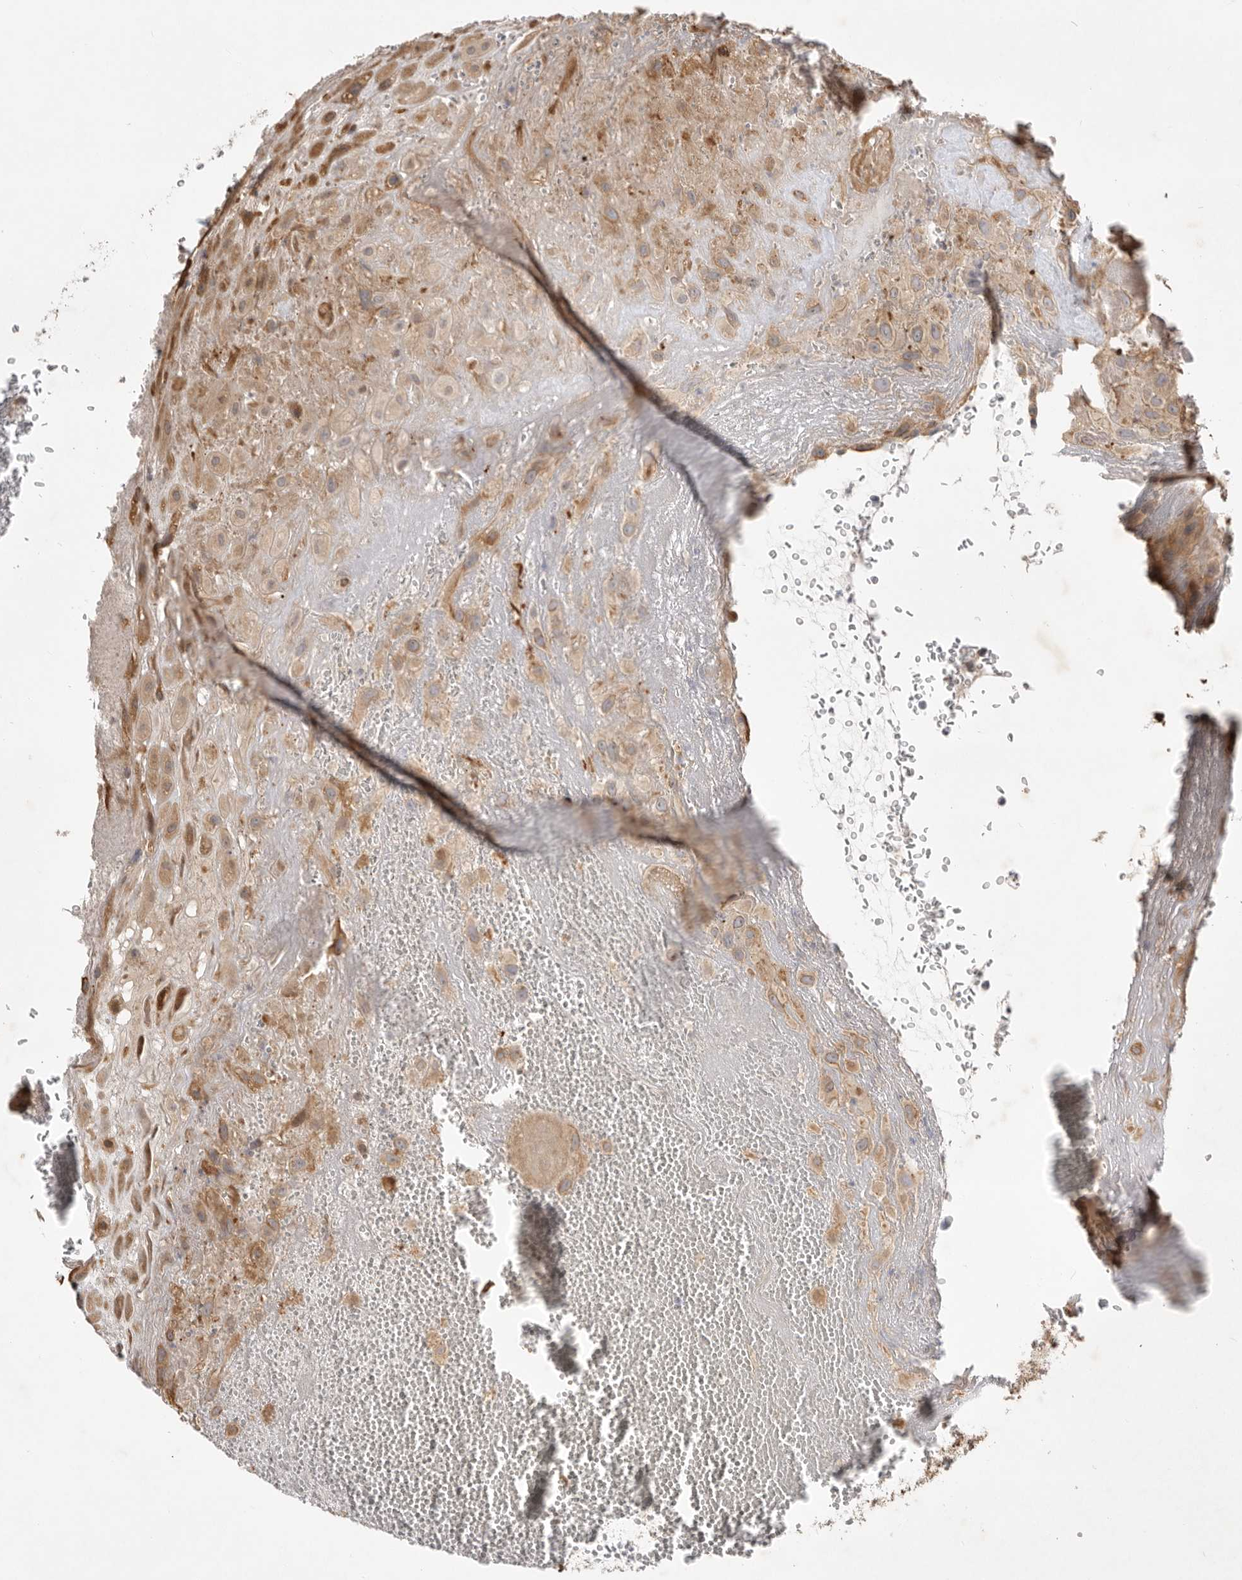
{"staining": {"intensity": "moderate", "quantity": ">75%", "location": "cytoplasmic/membranous"}, "tissue": "placenta", "cell_type": "Decidual cells", "image_type": "normal", "snomed": [{"axis": "morphology", "description": "Normal tissue, NOS"}, {"axis": "topography", "description": "Placenta"}], "caption": "Brown immunohistochemical staining in normal human placenta displays moderate cytoplasmic/membranous expression in approximately >75% of decidual cells. Ihc stains the protein of interest in brown and the nuclei are stained blue.", "gene": "DPH7", "patient": {"sex": "female", "age": 35}}